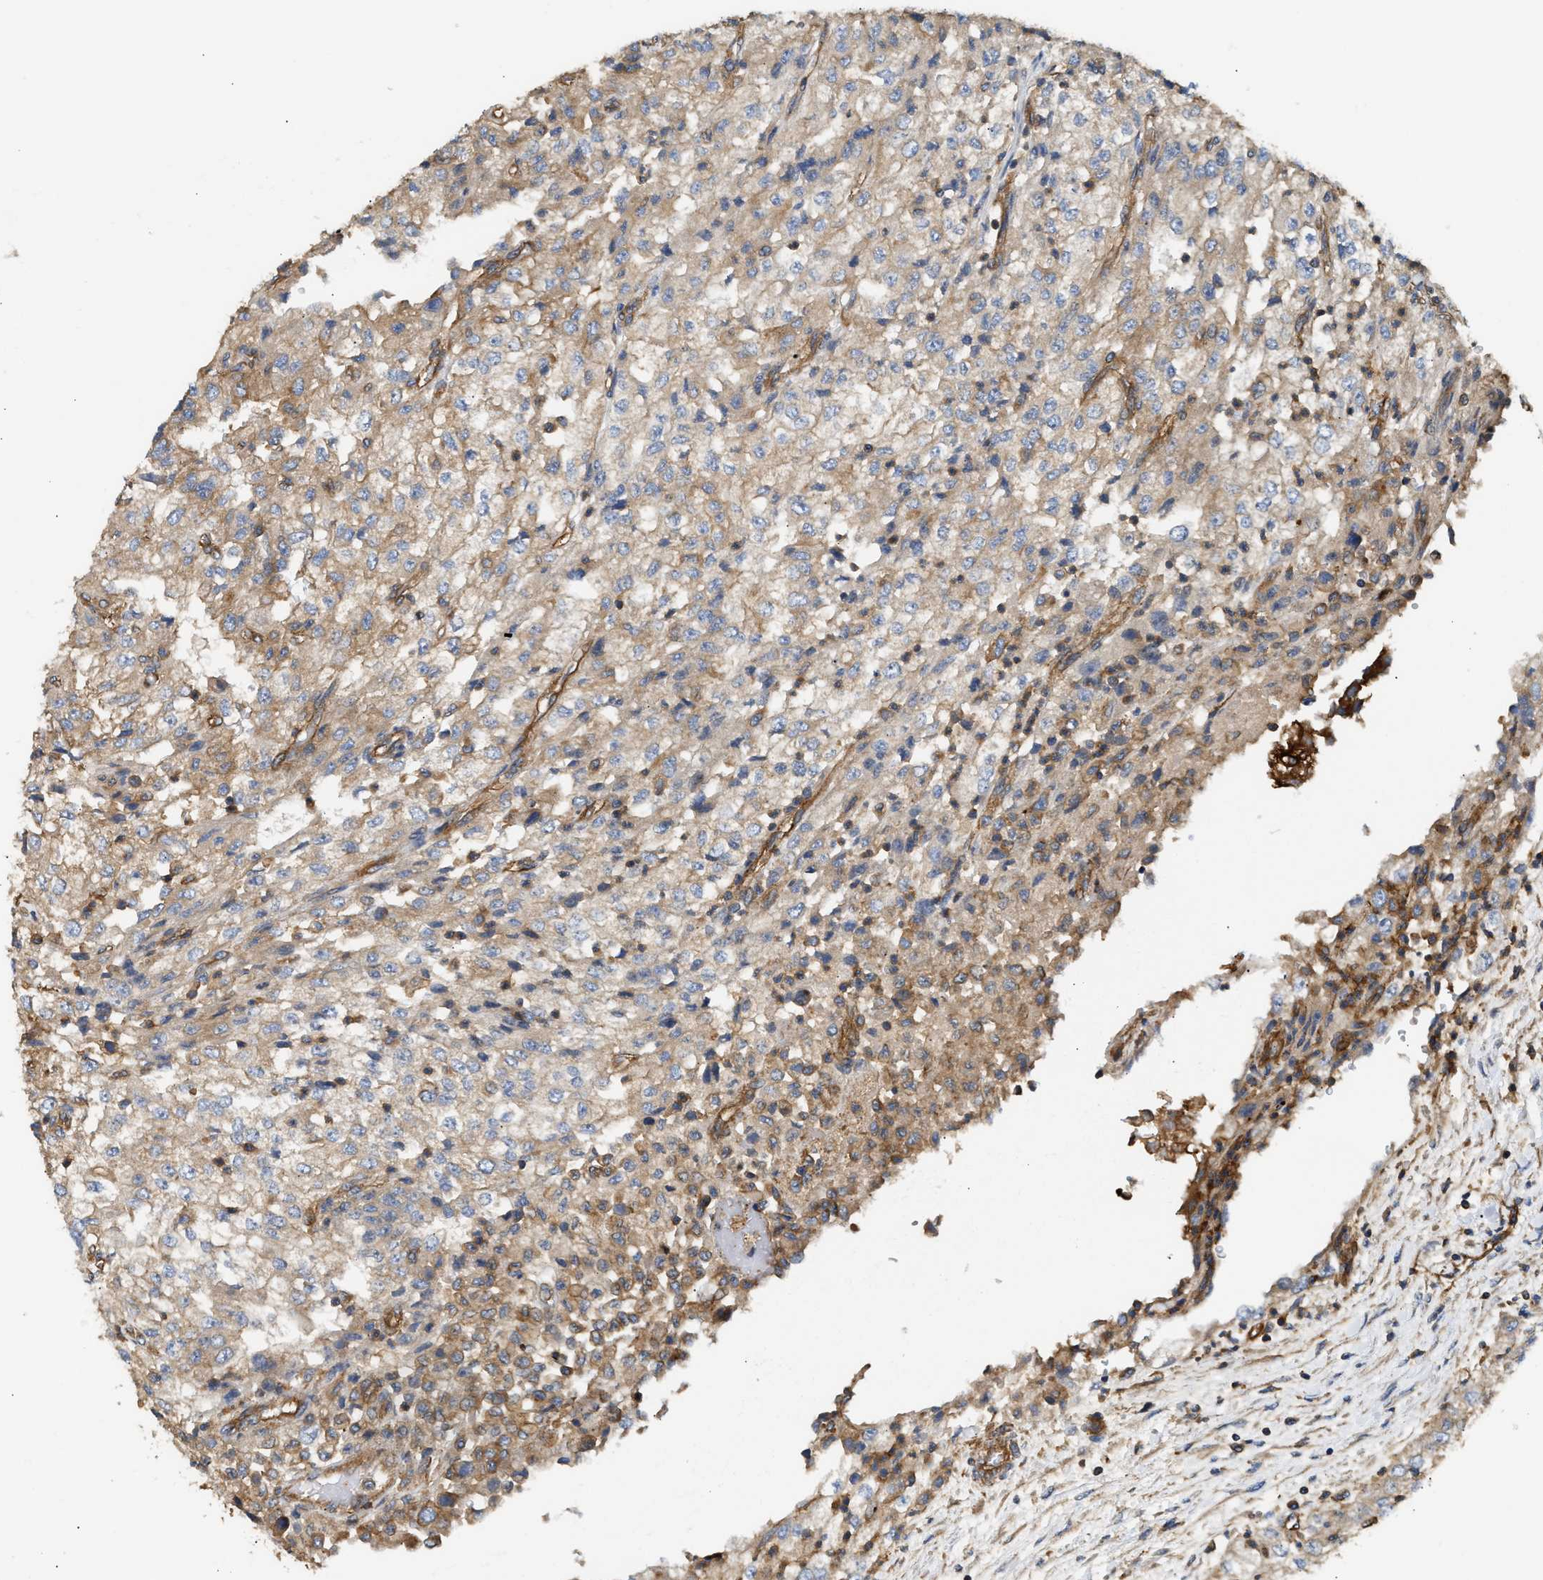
{"staining": {"intensity": "weak", "quantity": "<25%", "location": "cytoplasmic/membranous"}, "tissue": "renal cancer", "cell_type": "Tumor cells", "image_type": "cancer", "snomed": [{"axis": "morphology", "description": "Adenocarcinoma, NOS"}, {"axis": "topography", "description": "Kidney"}], "caption": "Image shows no protein staining in tumor cells of adenocarcinoma (renal) tissue.", "gene": "SAMD9L", "patient": {"sex": "female", "age": 54}}